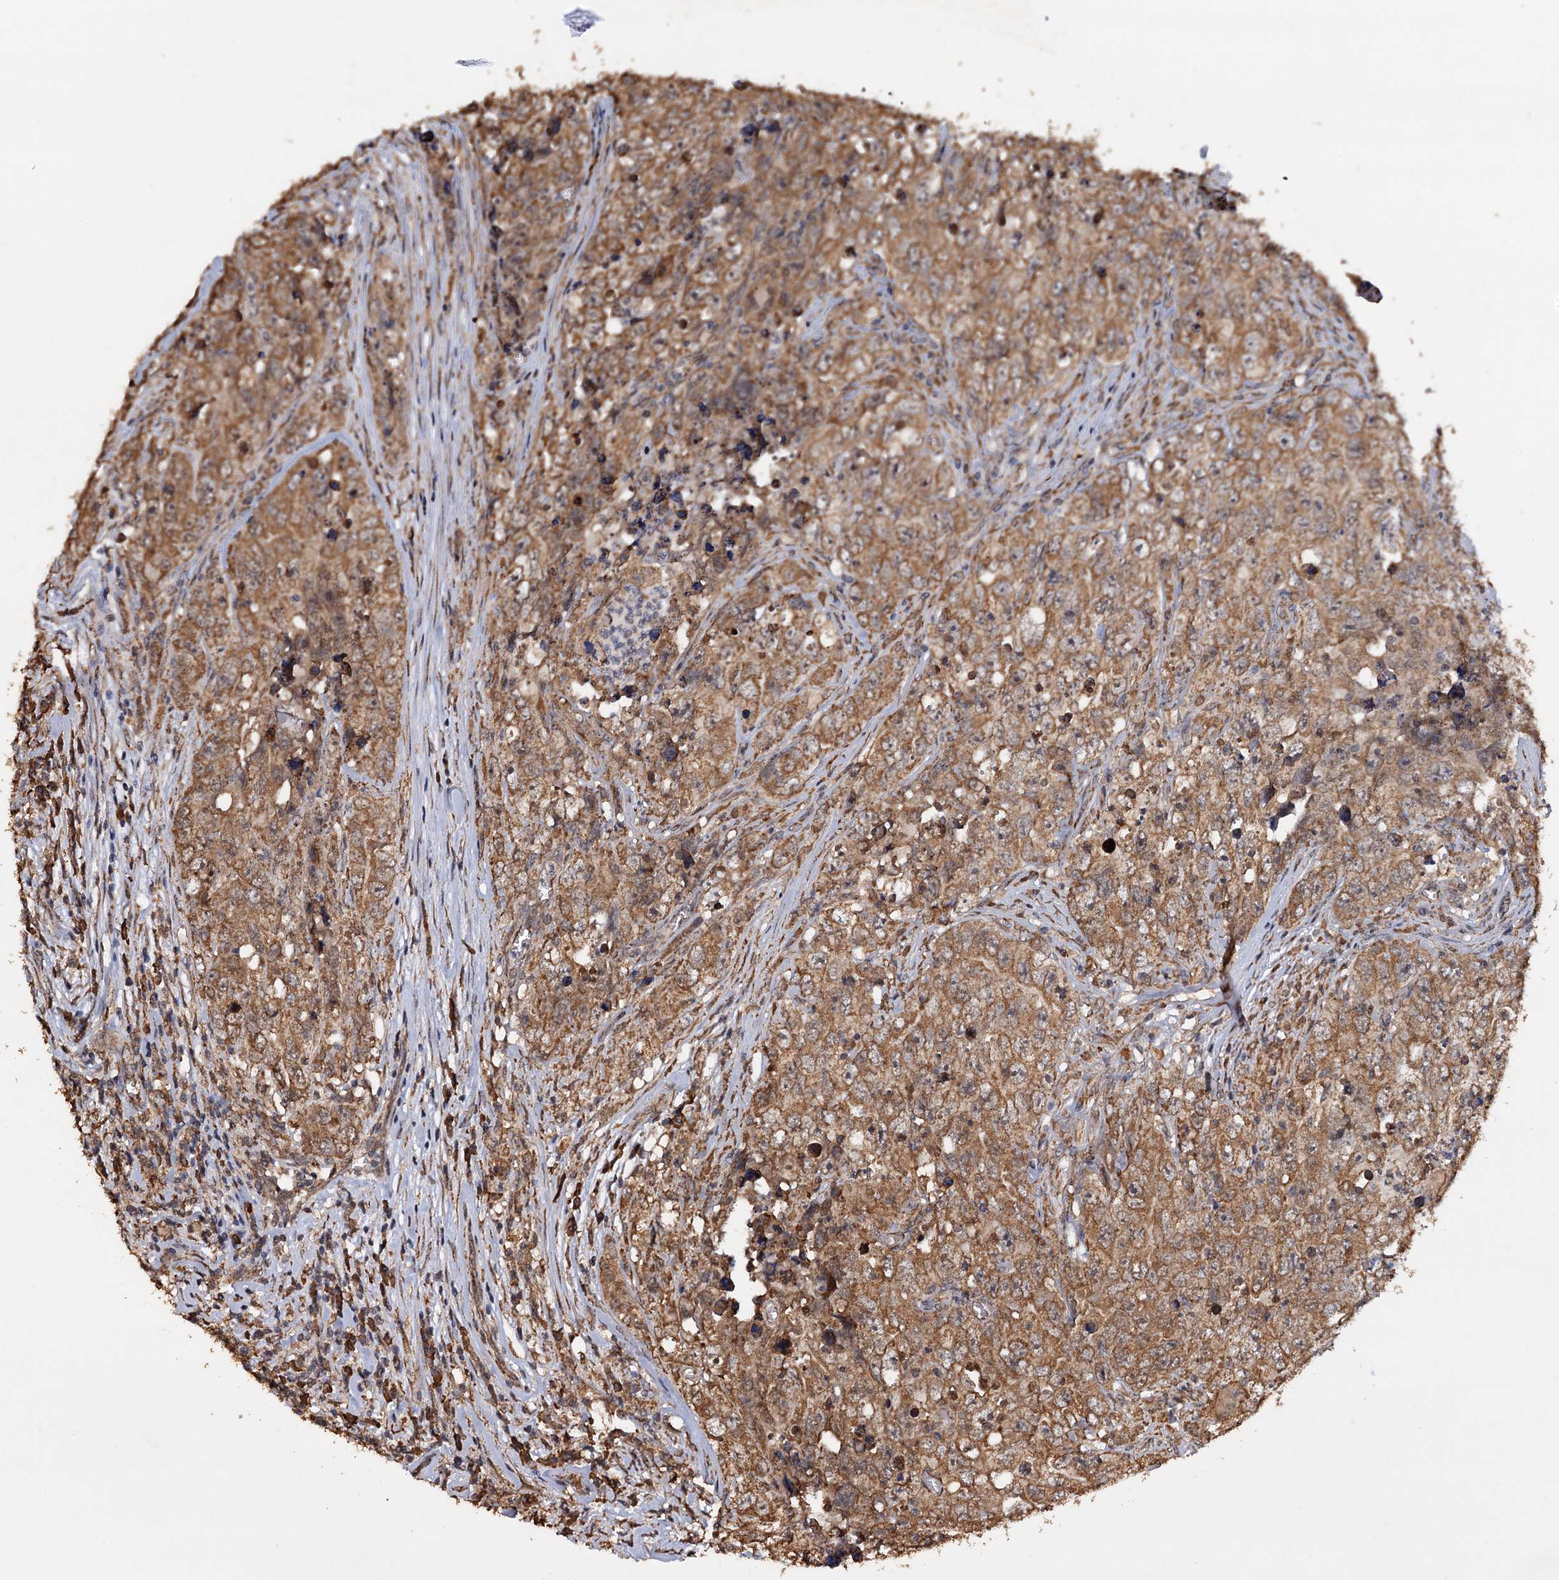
{"staining": {"intensity": "moderate", "quantity": ">75%", "location": "cytoplasmic/membranous"}, "tissue": "testis cancer", "cell_type": "Tumor cells", "image_type": "cancer", "snomed": [{"axis": "morphology", "description": "Seminoma, NOS"}, {"axis": "morphology", "description": "Carcinoma, Embryonal, NOS"}, {"axis": "topography", "description": "Testis"}], "caption": "This micrograph shows IHC staining of human testis cancer, with medium moderate cytoplasmic/membranous staining in about >75% of tumor cells.", "gene": "TBC1D12", "patient": {"sex": "male", "age": 43}}